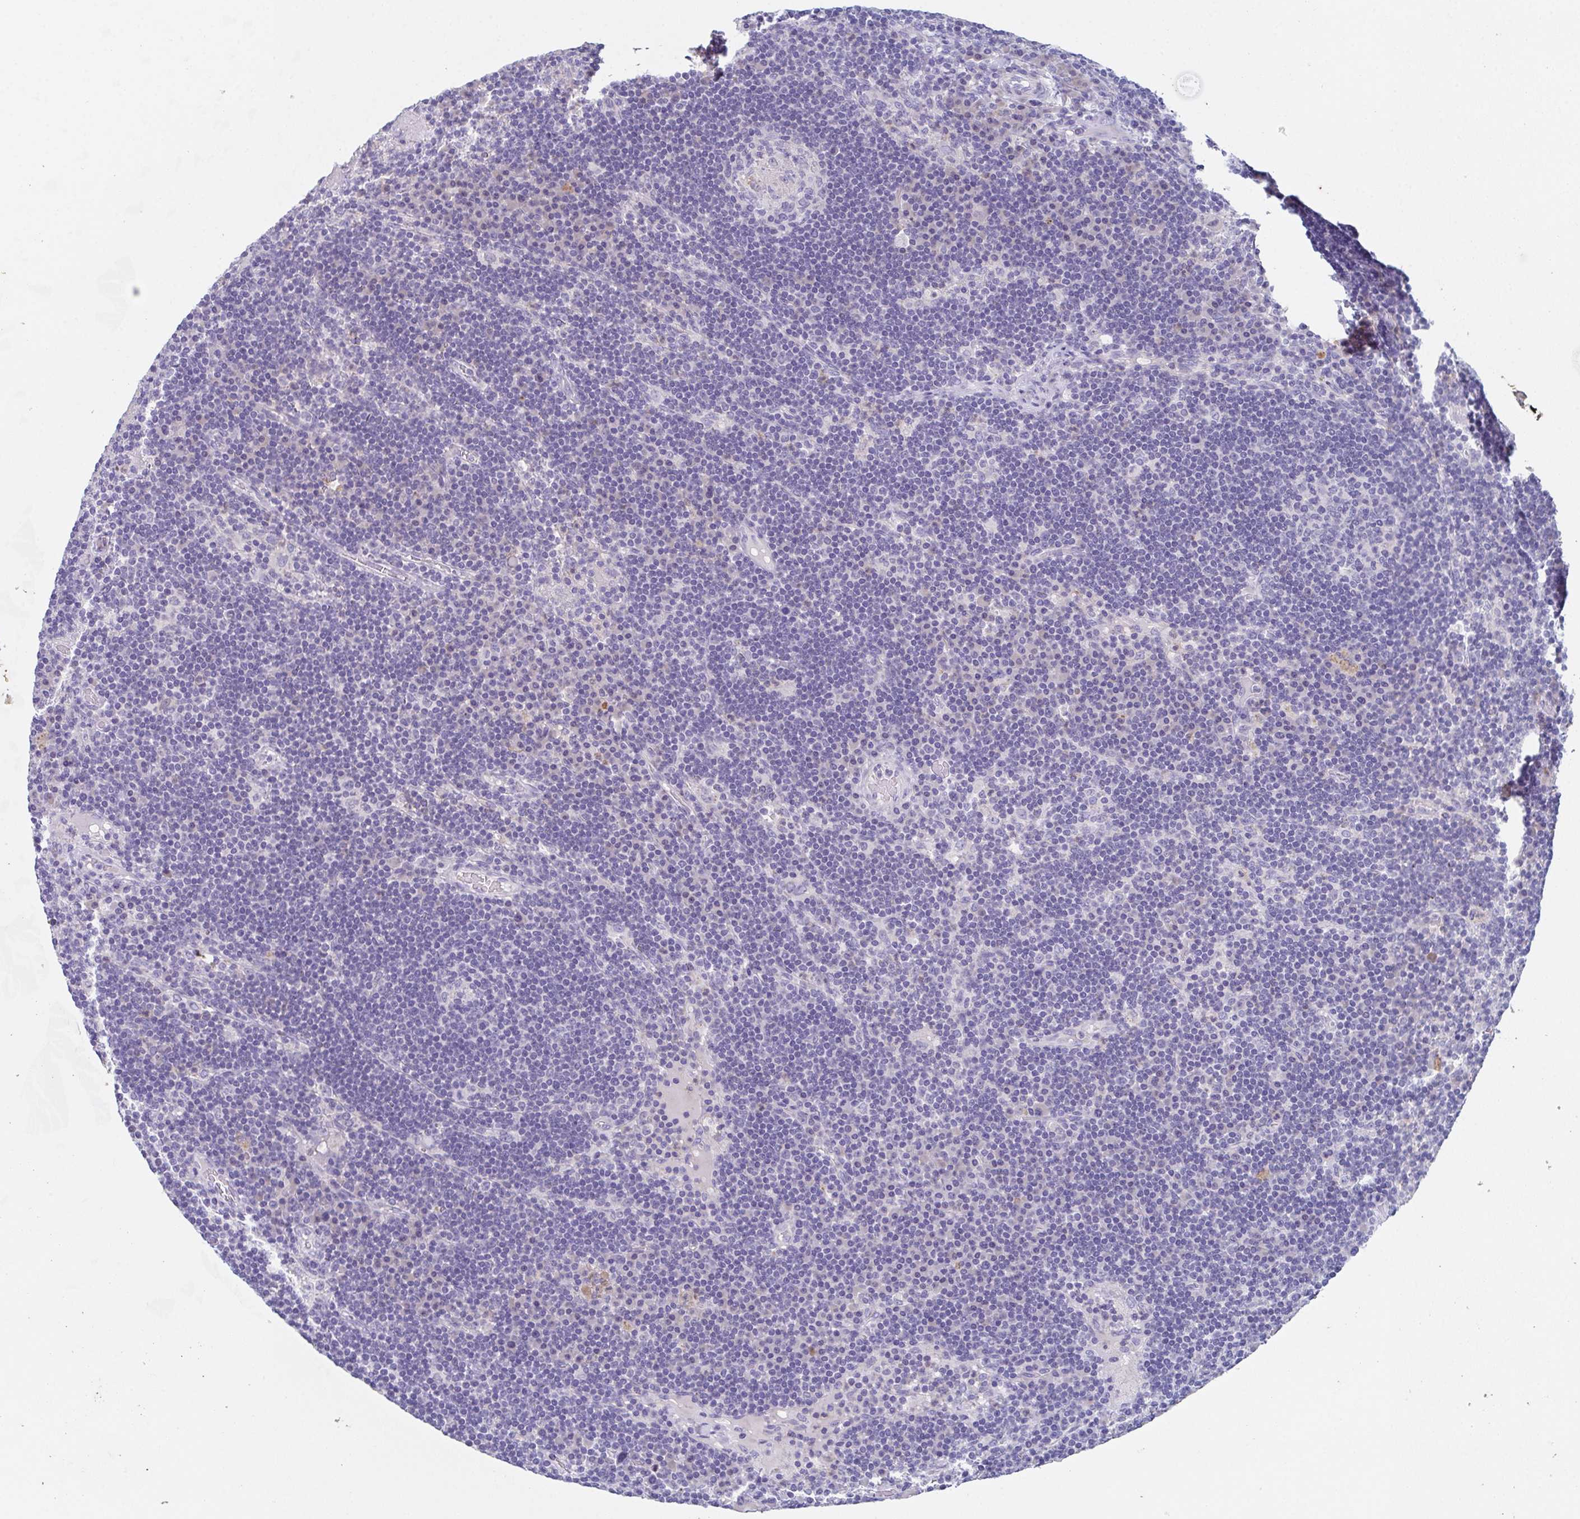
{"staining": {"intensity": "negative", "quantity": "none", "location": "none"}, "tissue": "lymph node", "cell_type": "Germinal center cells", "image_type": "normal", "snomed": [{"axis": "morphology", "description": "Normal tissue, NOS"}, {"axis": "topography", "description": "Lymph node"}], "caption": "Germinal center cells are negative for protein expression in unremarkable human lymph node. (DAB immunohistochemistry (IHC) with hematoxylin counter stain).", "gene": "SSC4D", "patient": {"sex": "male", "age": 67}}